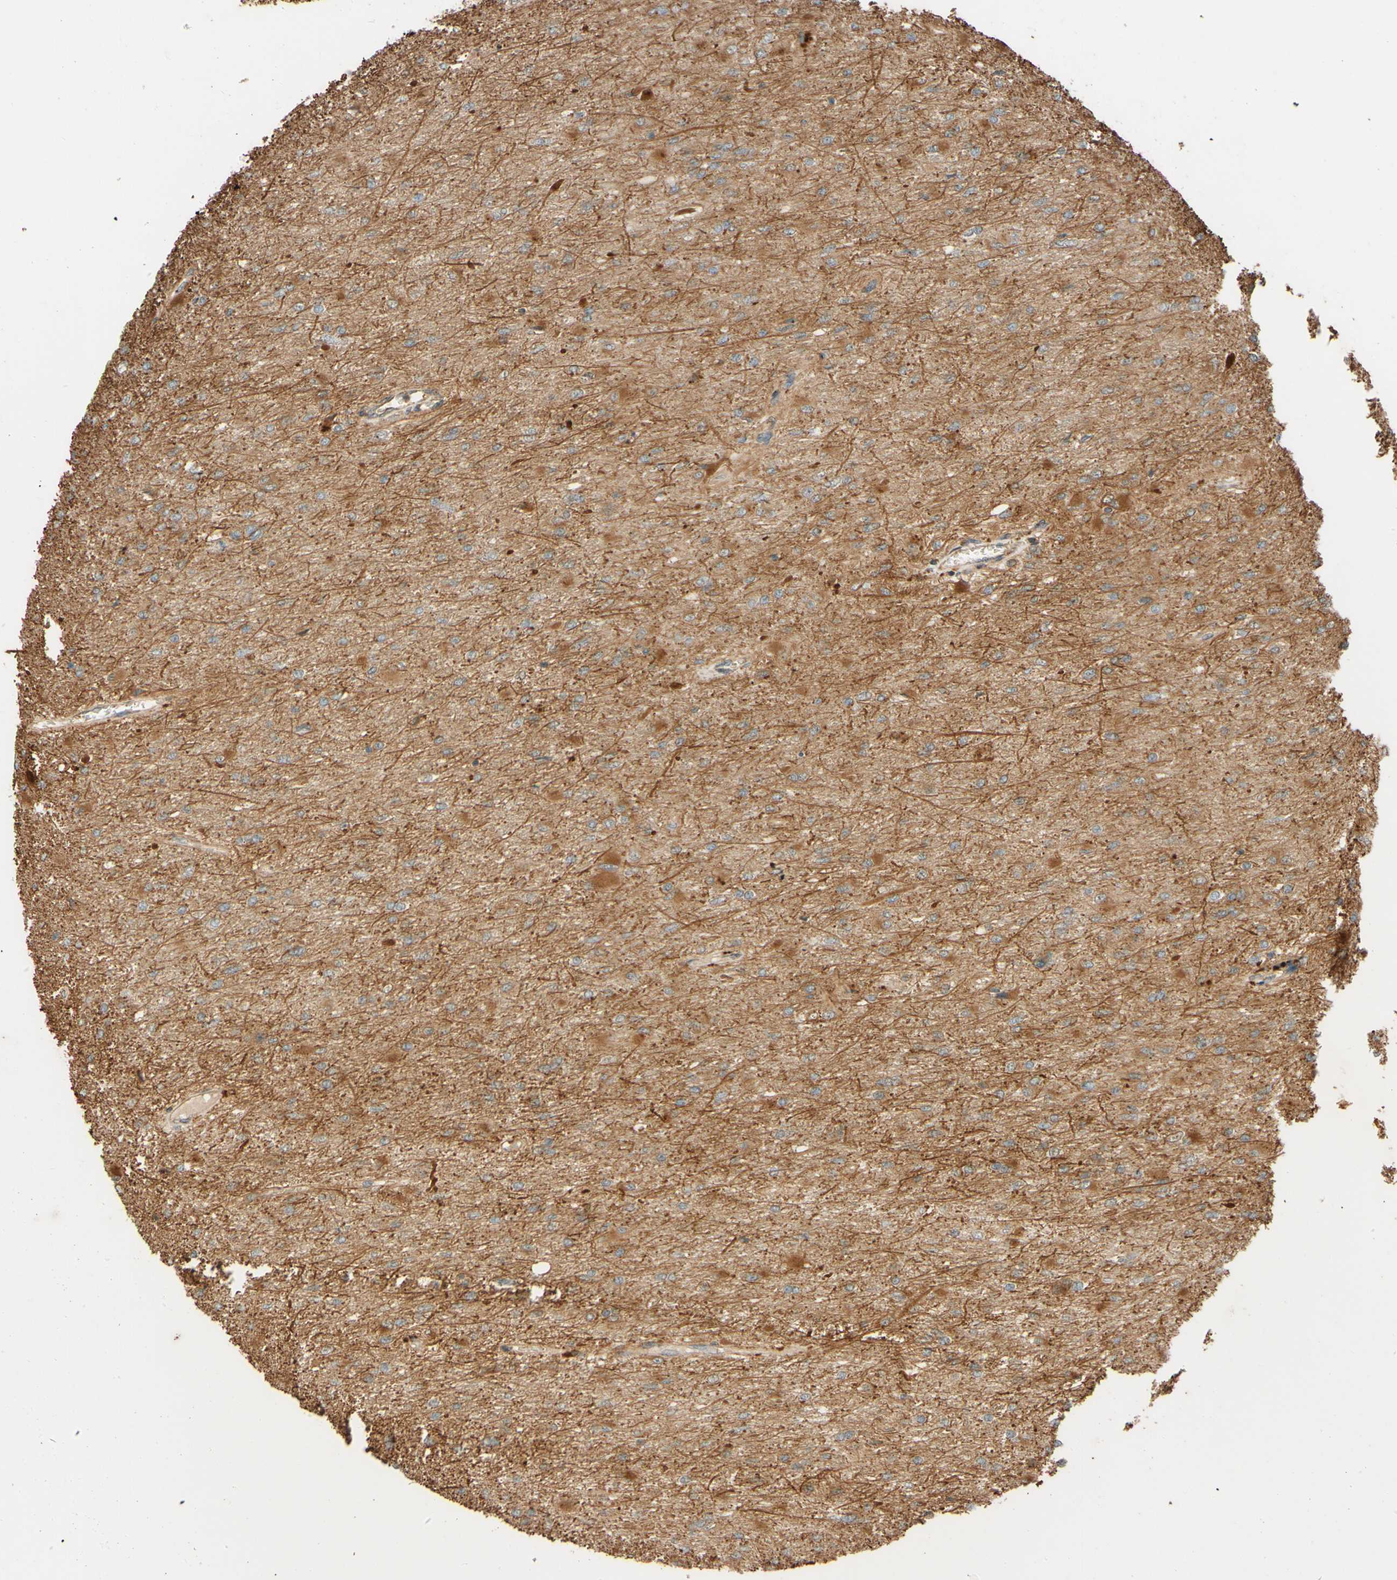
{"staining": {"intensity": "moderate", "quantity": "25%-75%", "location": "cytoplasmic/membranous"}, "tissue": "glioma", "cell_type": "Tumor cells", "image_type": "cancer", "snomed": [{"axis": "morphology", "description": "Glioma, malignant, High grade"}, {"axis": "topography", "description": "Cerebral cortex"}], "caption": "Protein expression analysis of malignant glioma (high-grade) exhibits moderate cytoplasmic/membranous staining in approximately 25%-75% of tumor cells.", "gene": "RNF19A", "patient": {"sex": "female", "age": 36}}